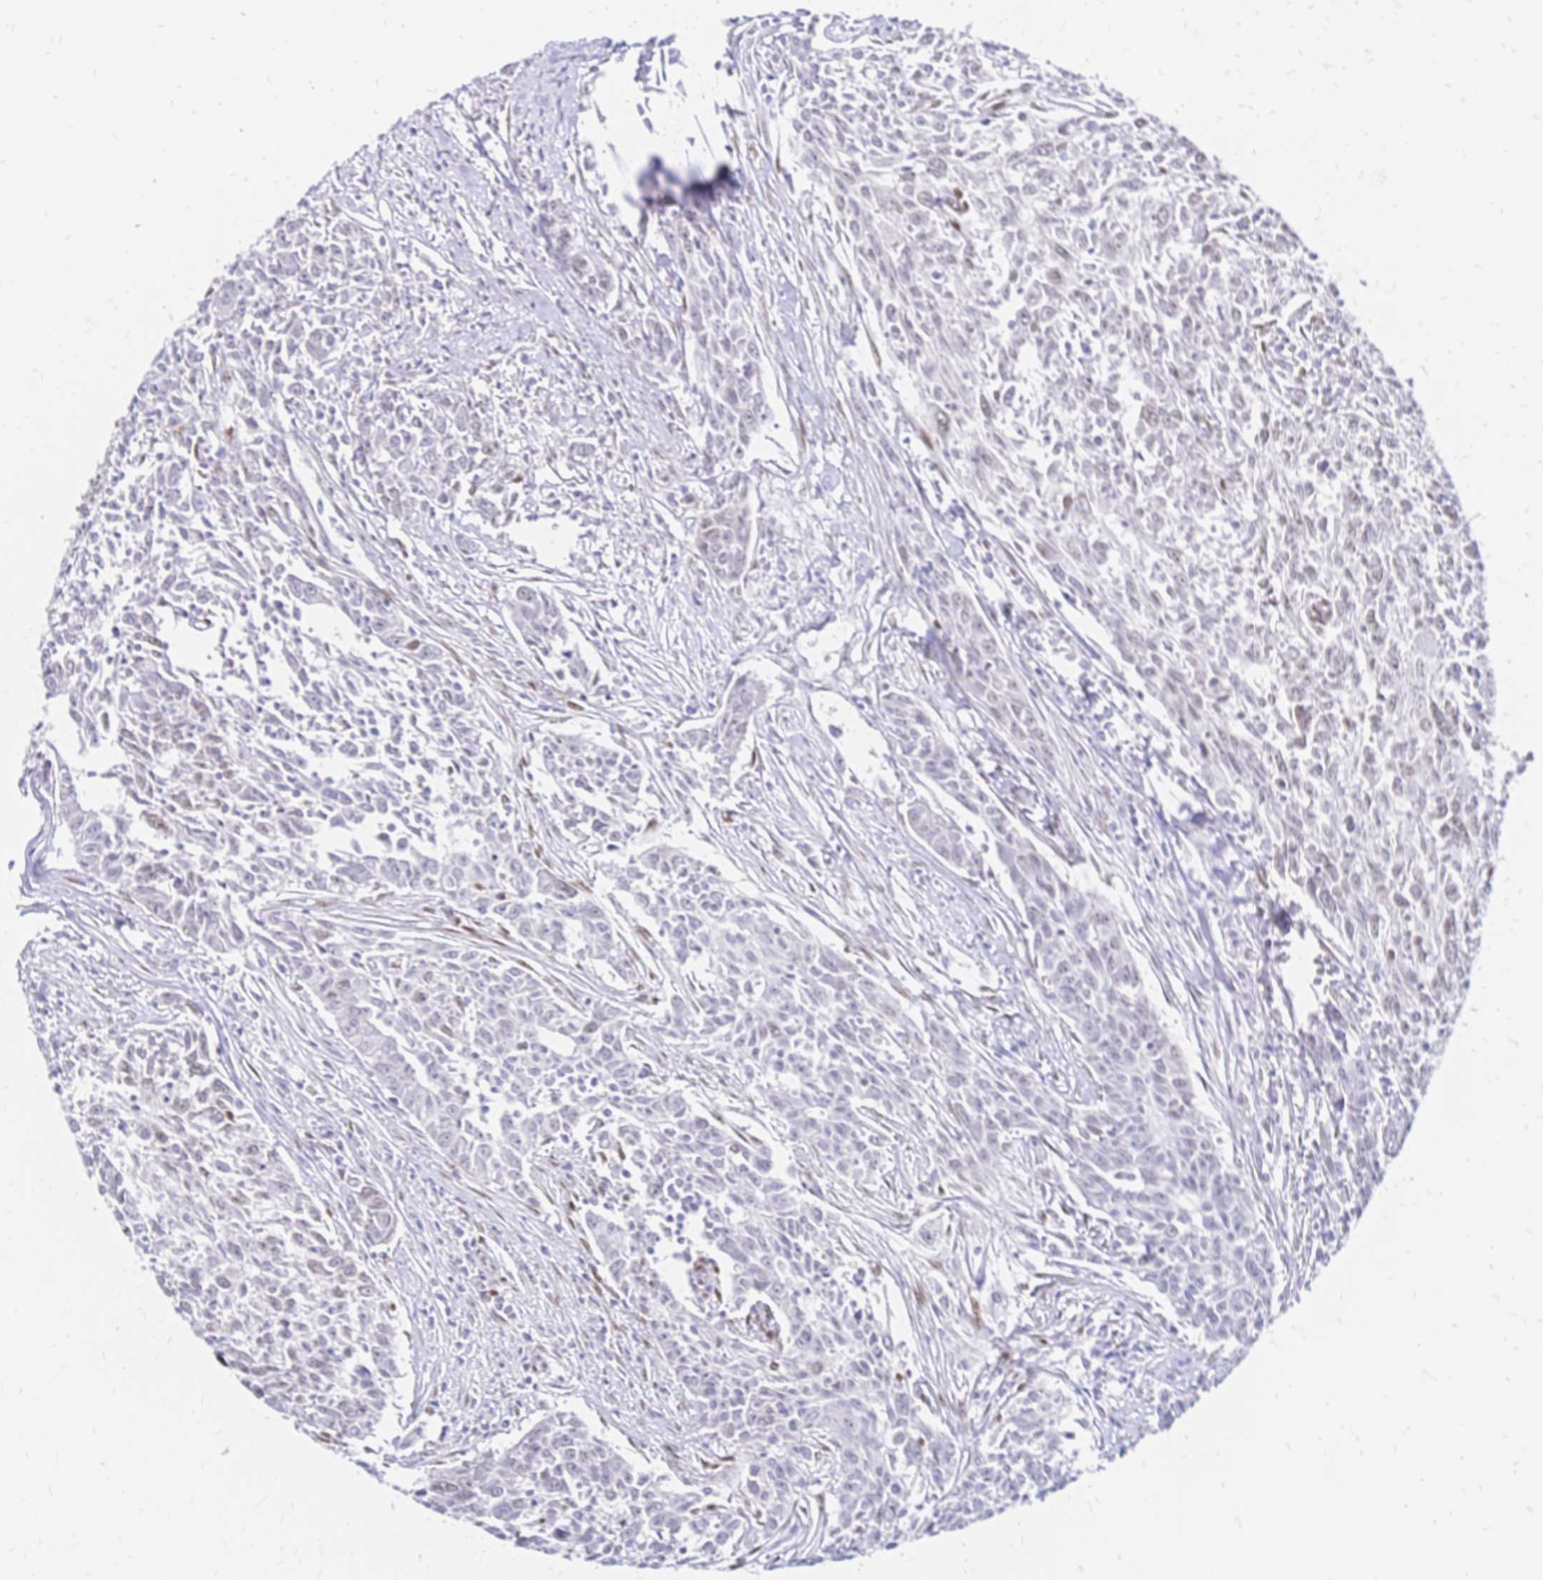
{"staining": {"intensity": "moderate", "quantity": "<25%", "location": "nuclear"}, "tissue": "breast cancer", "cell_type": "Tumor cells", "image_type": "cancer", "snomed": [{"axis": "morphology", "description": "Duct carcinoma"}, {"axis": "topography", "description": "Breast"}], "caption": "Immunohistochemistry image of neoplastic tissue: breast cancer stained using immunohistochemistry (IHC) displays low levels of moderate protein expression localized specifically in the nuclear of tumor cells, appearing as a nuclear brown color.", "gene": "NFIC", "patient": {"sex": "female", "age": 50}}